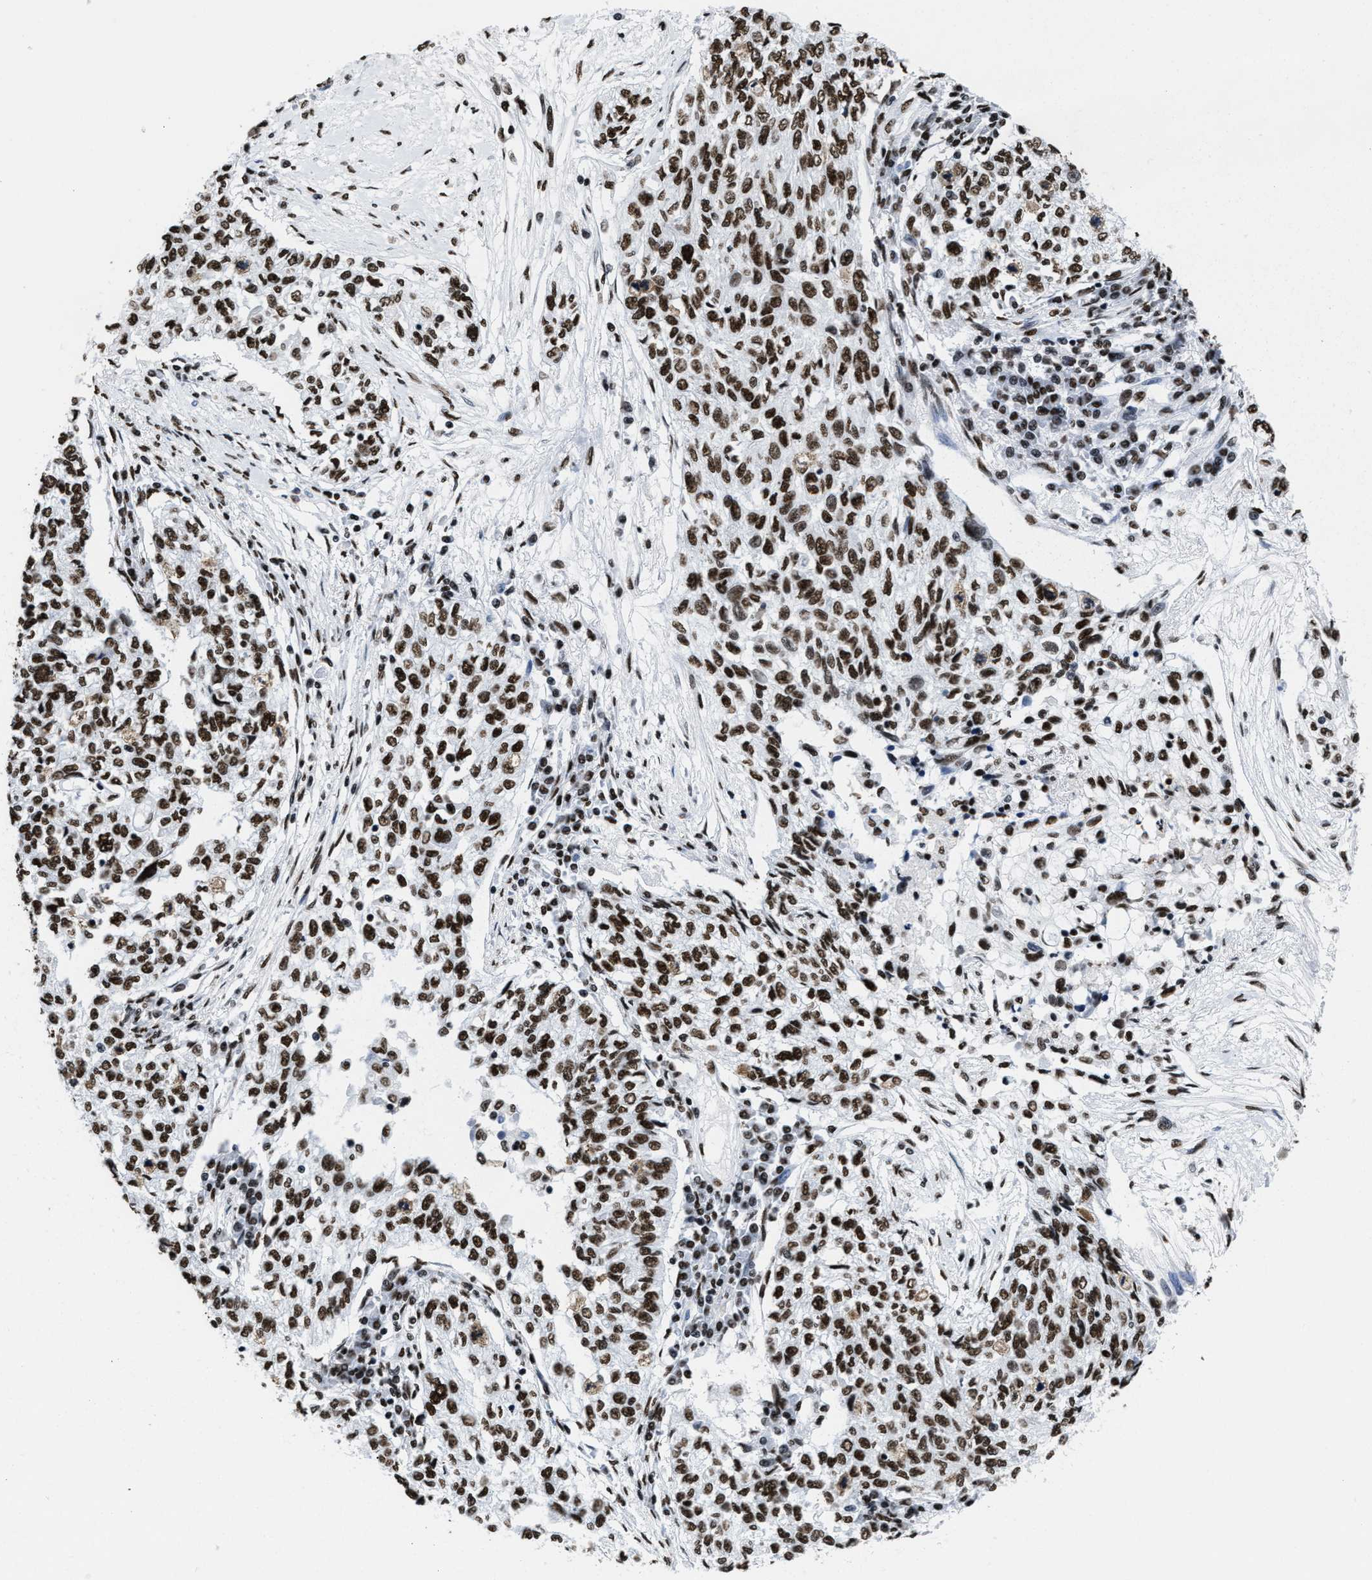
{"staining": {"intensity": "moderate", "quantity": ">75%", "location": "nuclear"}, "tissue": "cervical cancer", "cell_type": "Tumor cells", "image_type": "cancer", "snomed": [{"axis": "morphology", "description": "Squamous cell carcinoma, NOS"}, {"axis": "topography", "description": "Cervix"}], "caption": "A medium amount of moderate nuclear positivity is seen in approximately >75% of tumor cells in cervical squamous cell carcinoma tissue.", "gene": "SMARCC2", "patient": {"sex": "female", "age": 57}}